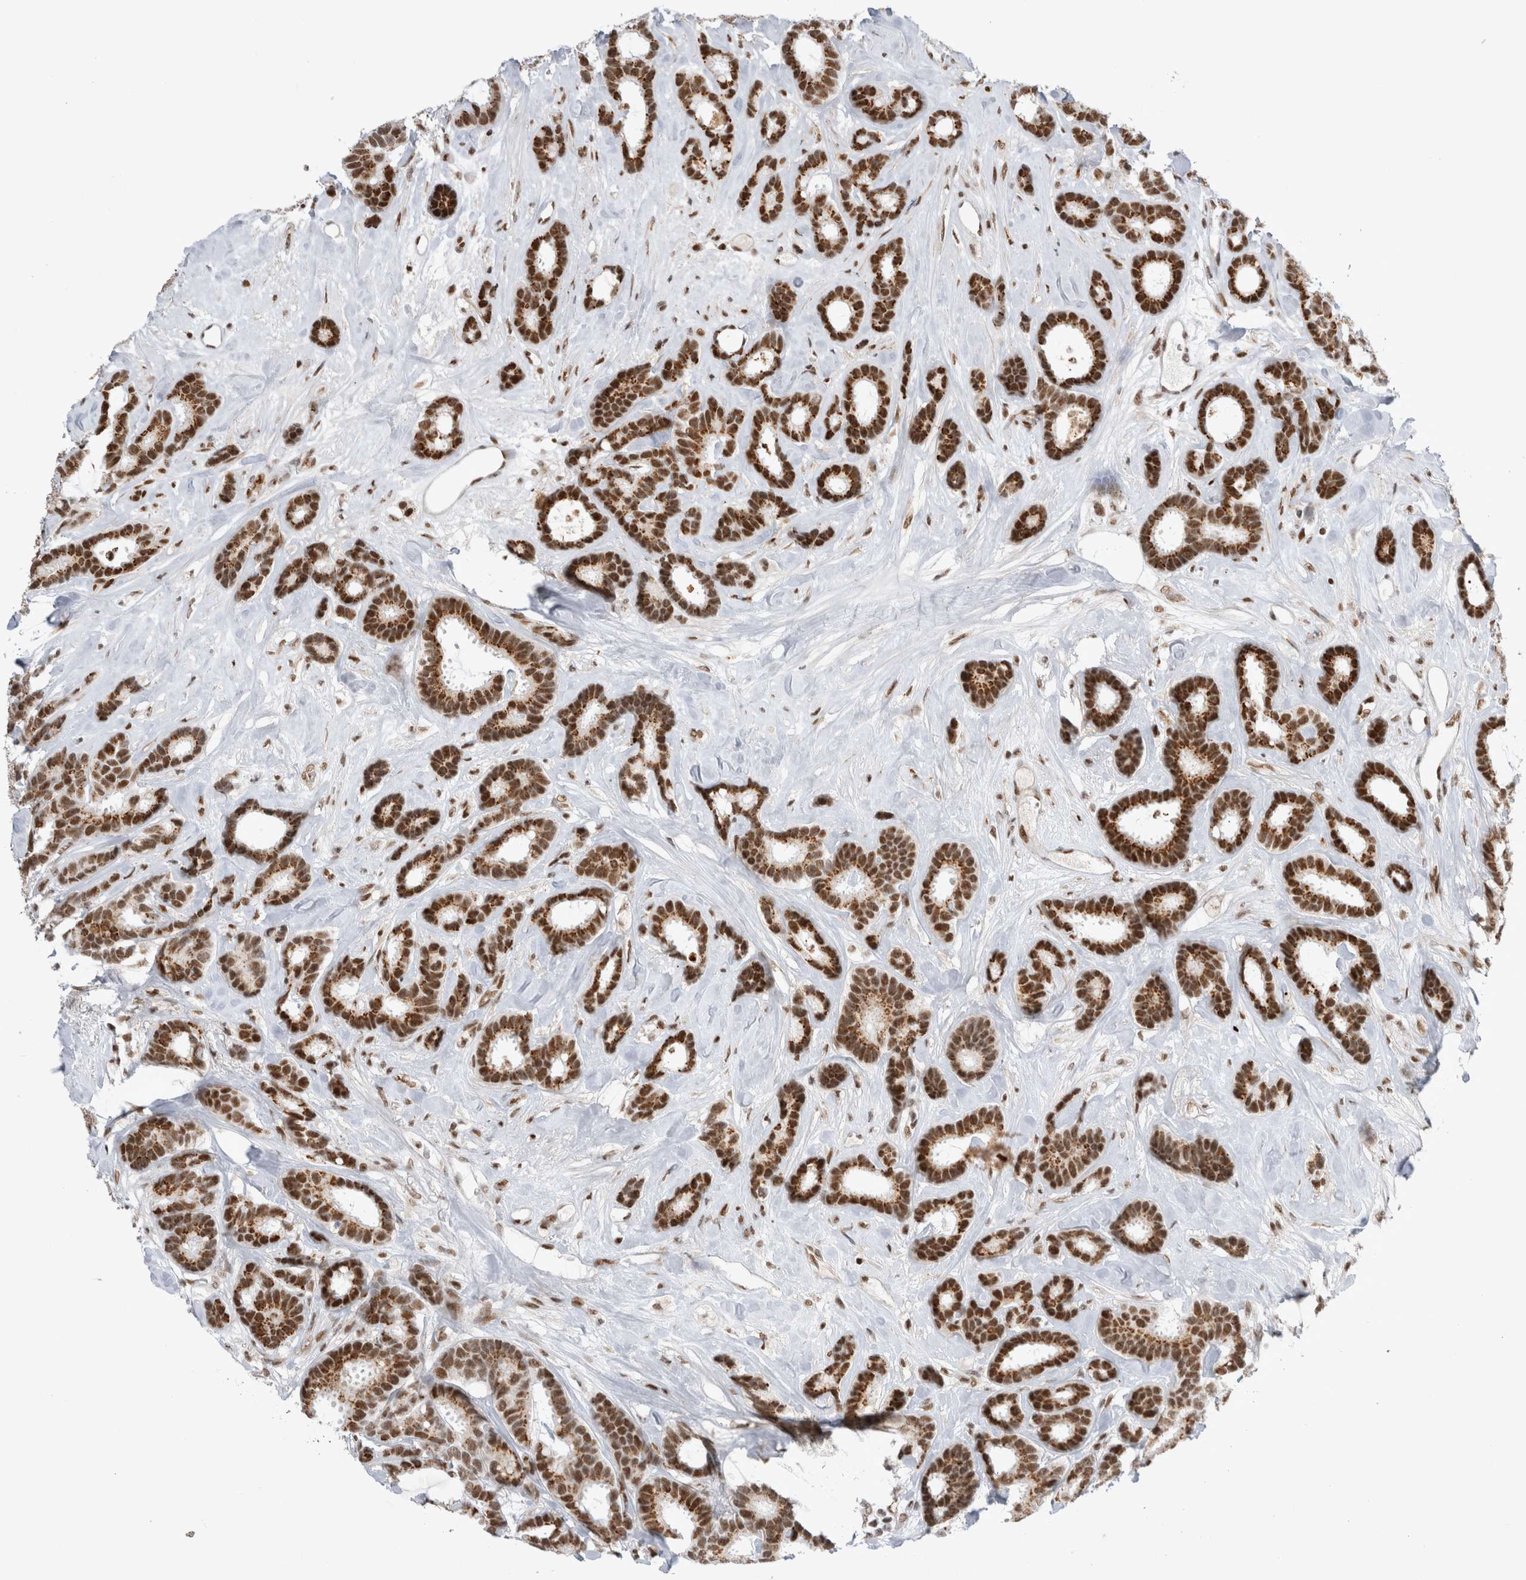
{"staining": {"intensity": "moderate", "quantity": ">75%", "location": "cytoplasmic/membranous,nuclear"}, "tissue": "breast cancer", "cell_type": "Tumor cells", "image_type": "cancer", "snomed": [{"axis": "morphology", "description": "Duct carcinoma"}, {"axis": "topography", "description": "Breast"}], "caption": "Tumor cells display medium levels of moderate cytoplasmic/membranous and nuclear expression in about >75% of cells in human infiltrating ductal carcinoma (breast). (DAB (3,3'-diaminobenzidine) IHC with brightfield microscopy, high magnification).", "gene": "EYA2", "patient": {"sex": "female", "age": 87}}